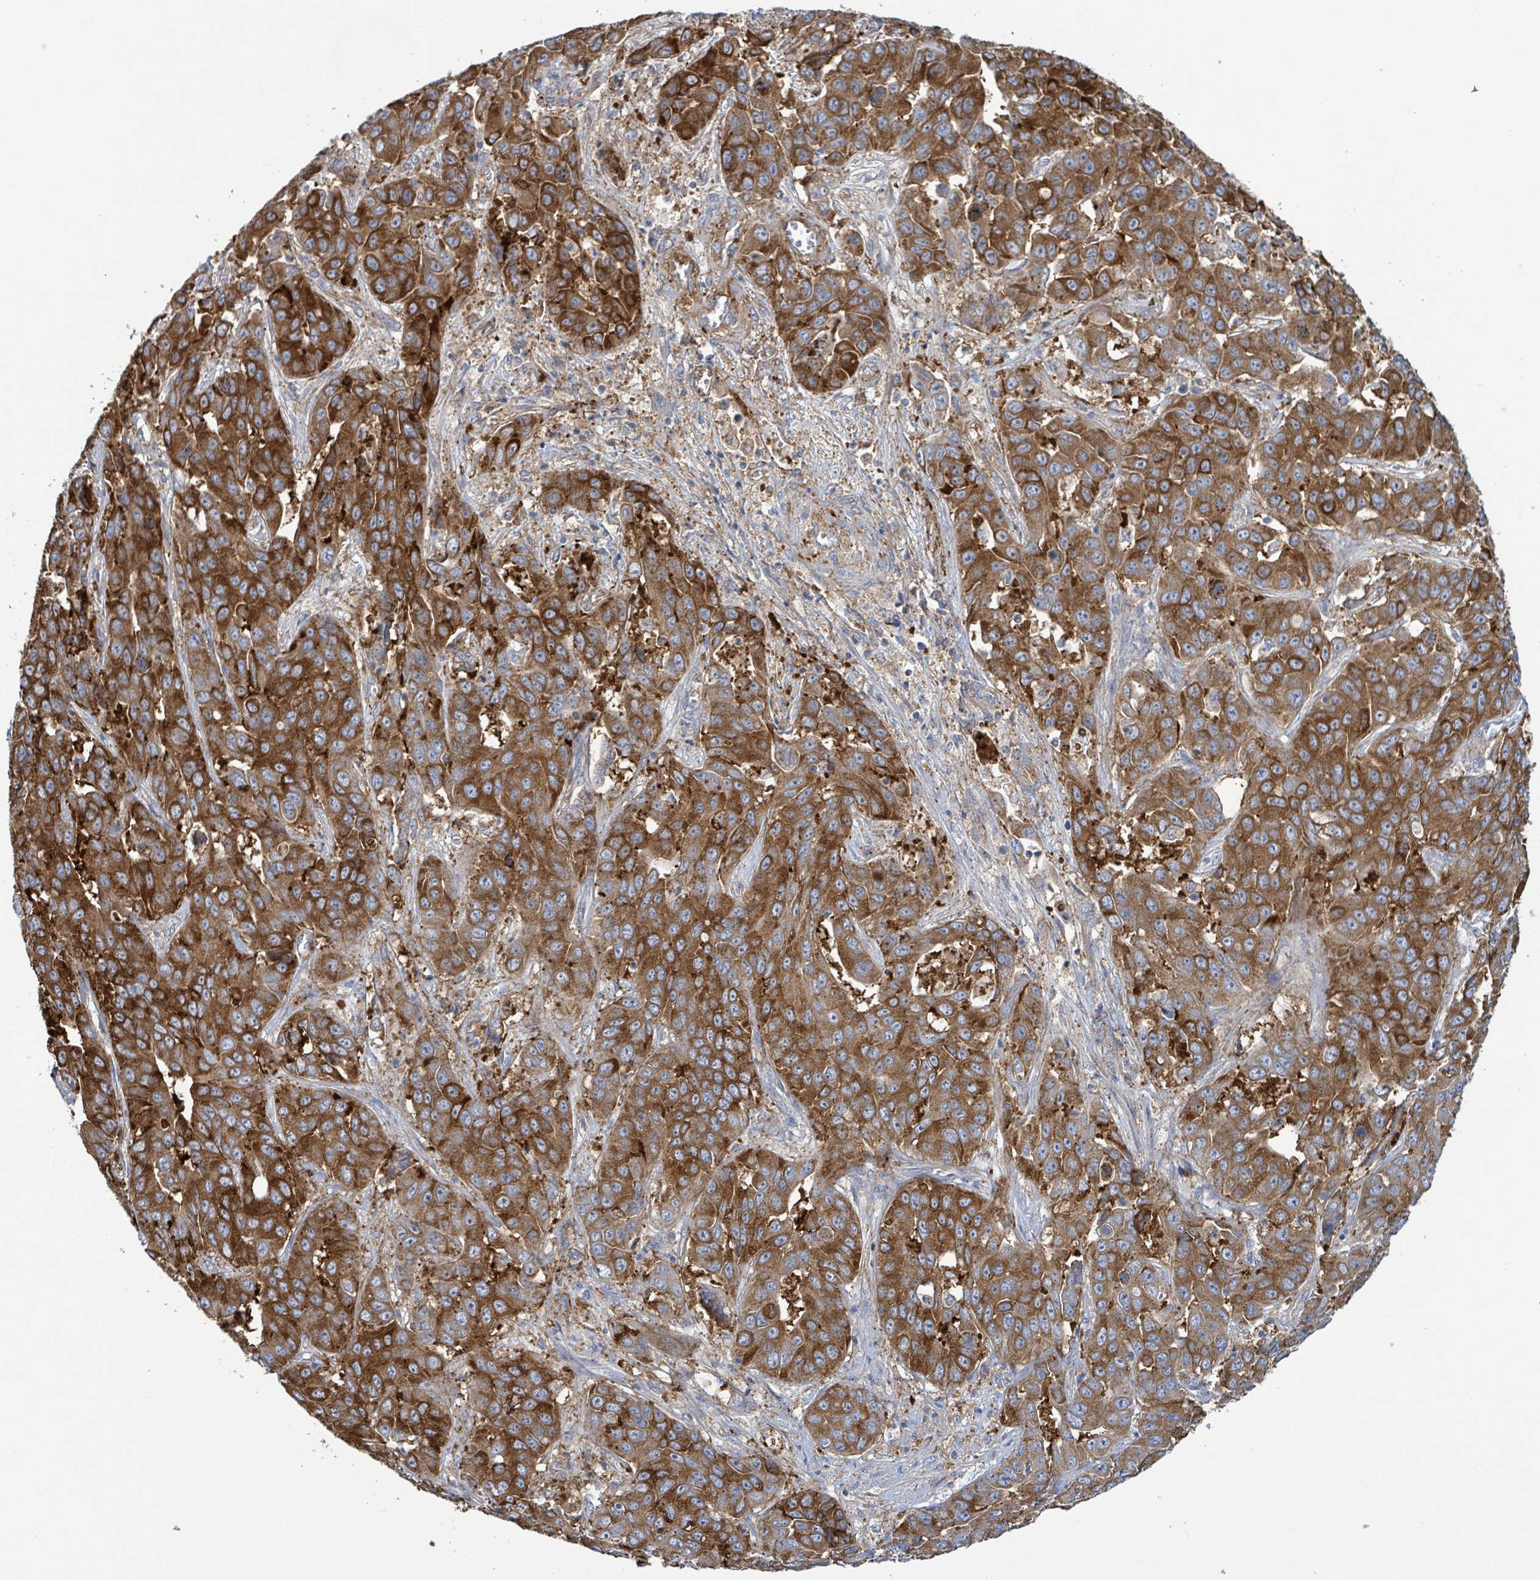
{"staining": {"intensity": "strong", "quantity": ">75%", "location": "cytoplasmic/membranous"}, "tissue": "liver cancer", "cell_type": "Tumor cells", "image_type": "cancer", "snomed": [{"axis": "morphology", "description": "Cholangiocarcinoma"}, {"axis": "topography", "description": "Liver"}], "caption": "Protein analysis of liver cancer tissue shows strong cytoplasmic/membranous positivity in about >75% of tumor cells.", "gene": "EGFL7", "patient": {"sex": "female", "age": 52}}